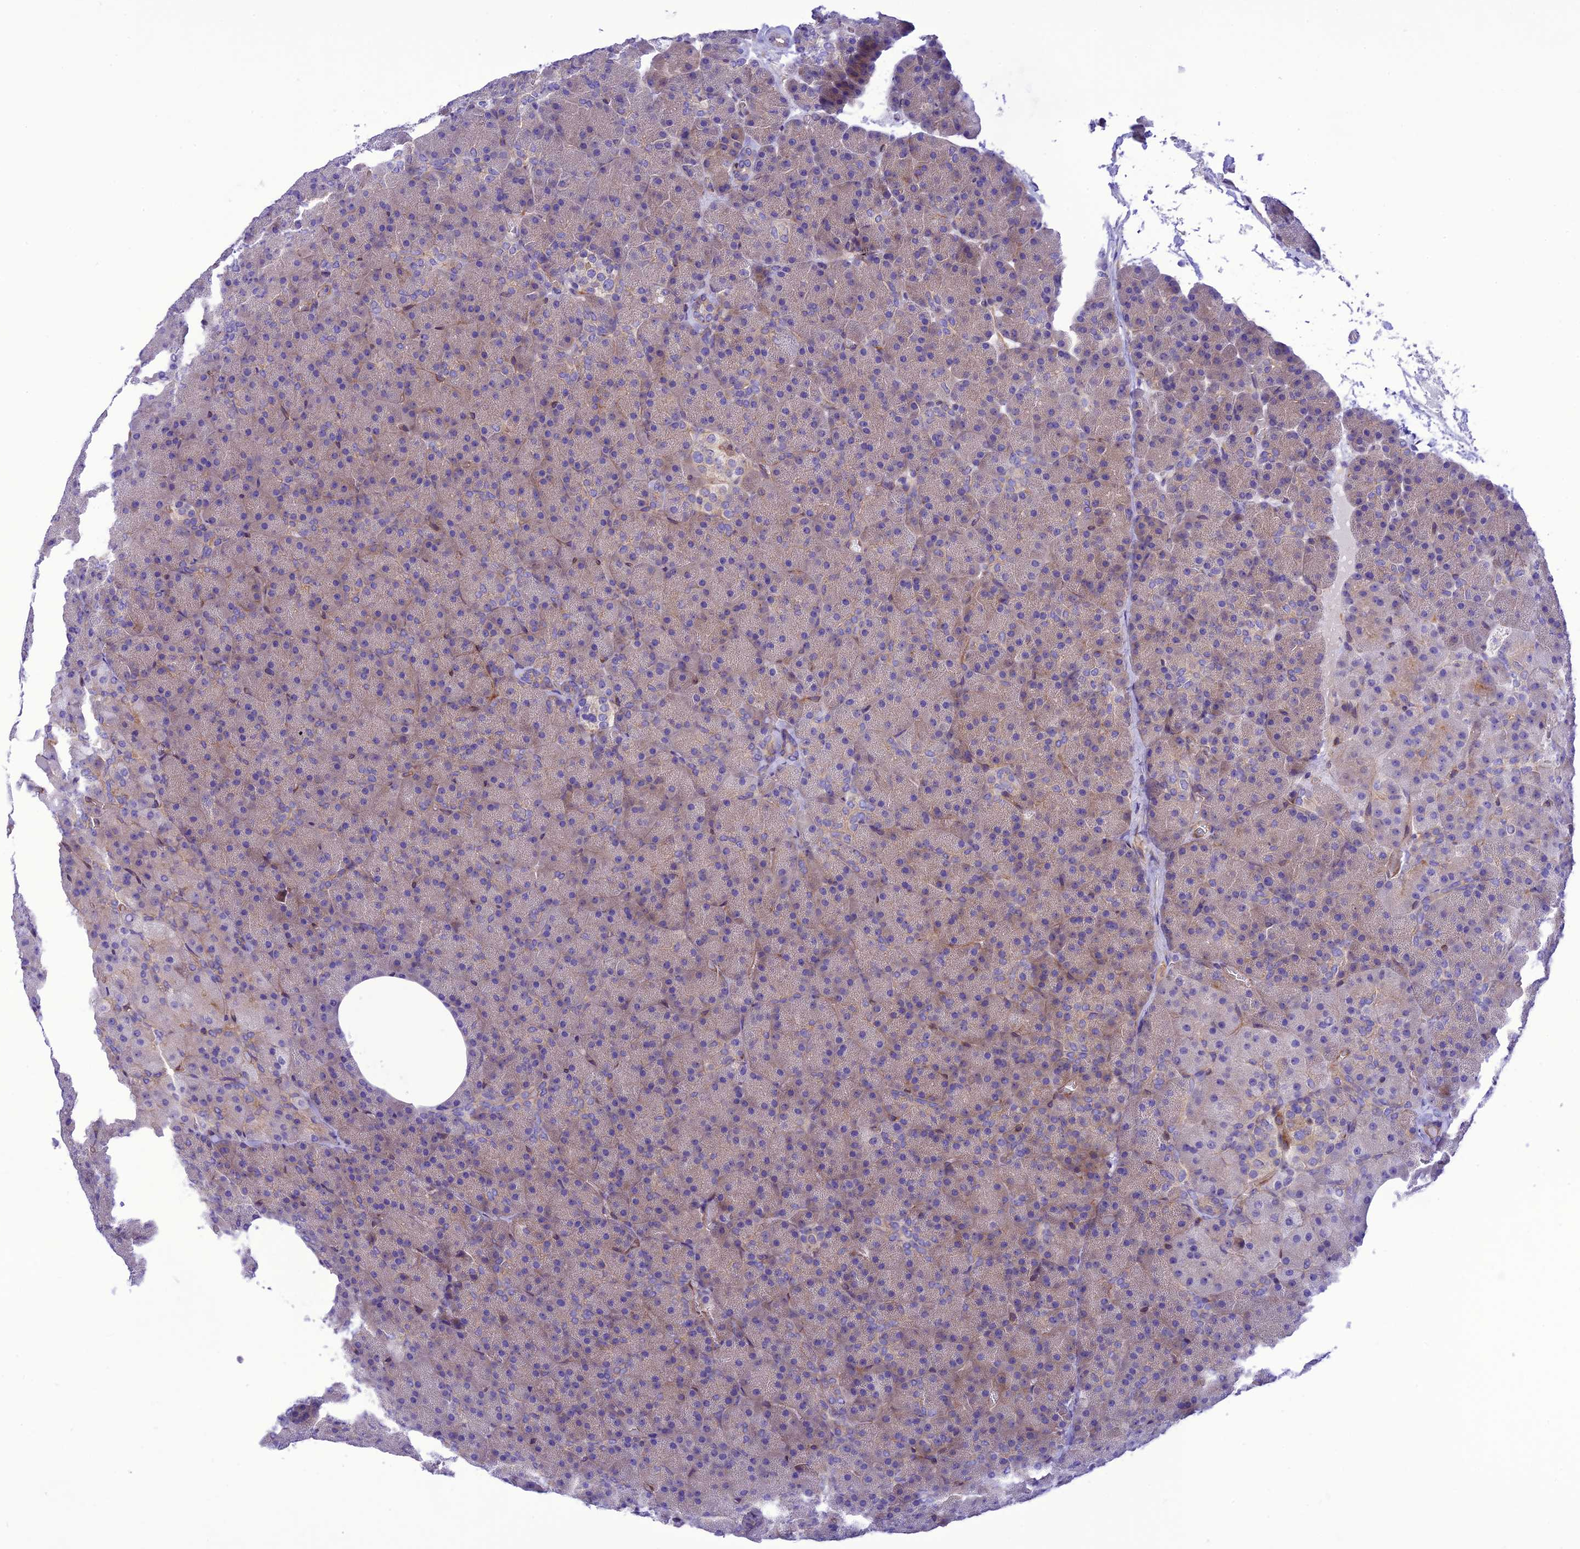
{"staining": {"intensity": "weak", "quantity": "25%-75%", "location": "cytoplasmic/membranous"}, "tissue": "pancreas", "cell_type": "Exocrine glandular cells", "image_type": "normal", "snomed": [{"axis": "morphology", "description": "Normal tissue, NOS"}, {"axis": "morphology", "description": "Carcinoid, malignant, NOS"}, {"axis": "topography", "description": "Pancreas"}], "caption": "Exocrine glandular cells display low levels of weak cytoplasmic/membranous positivity in about 25%-75% of cells in benign human pancreas.", "gene": "PPFIA3", "patient": {"sex": "female", "age": 35}}